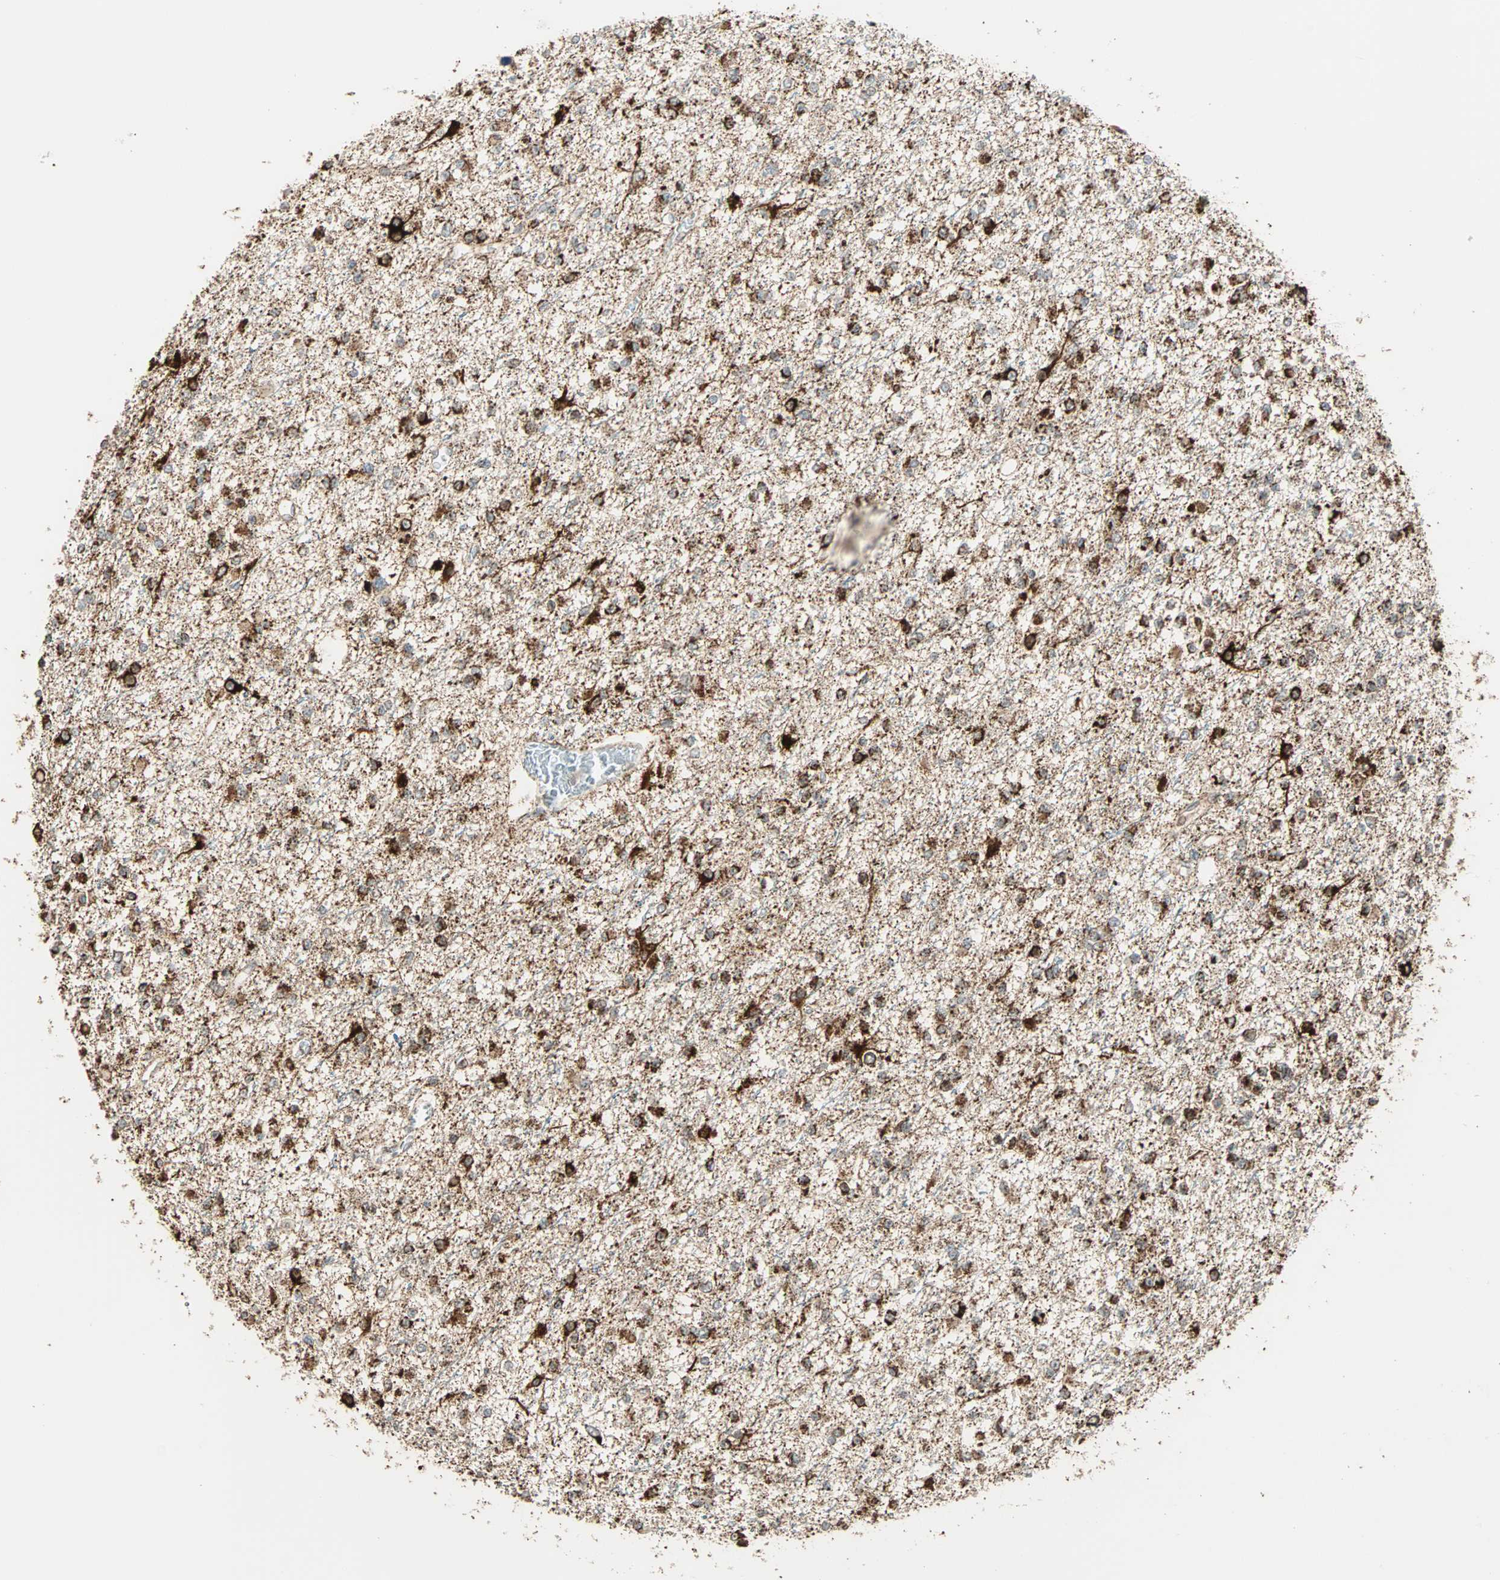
{"staining": {"intensity": "strong", "quantity": "<25%", "location": "cytoplasmic/membranous"}, "tissue": "glioma", "cell_type": "Tumor cells", "image_type": "cancer", "snomed": [{"axis": "morphology", "description": "Glioma, malignant, Low grade"}, {"axis": "topography", "description": "Brain"}], "caption": "Immunohistochemical staining of human low-grade glioma (malignant) exhibits strong cytoplasmic/membranous protein expression in about <25% of tumor cells.", "gene": "SPRY4", "patient": {"sex": "female", "age": 22}}